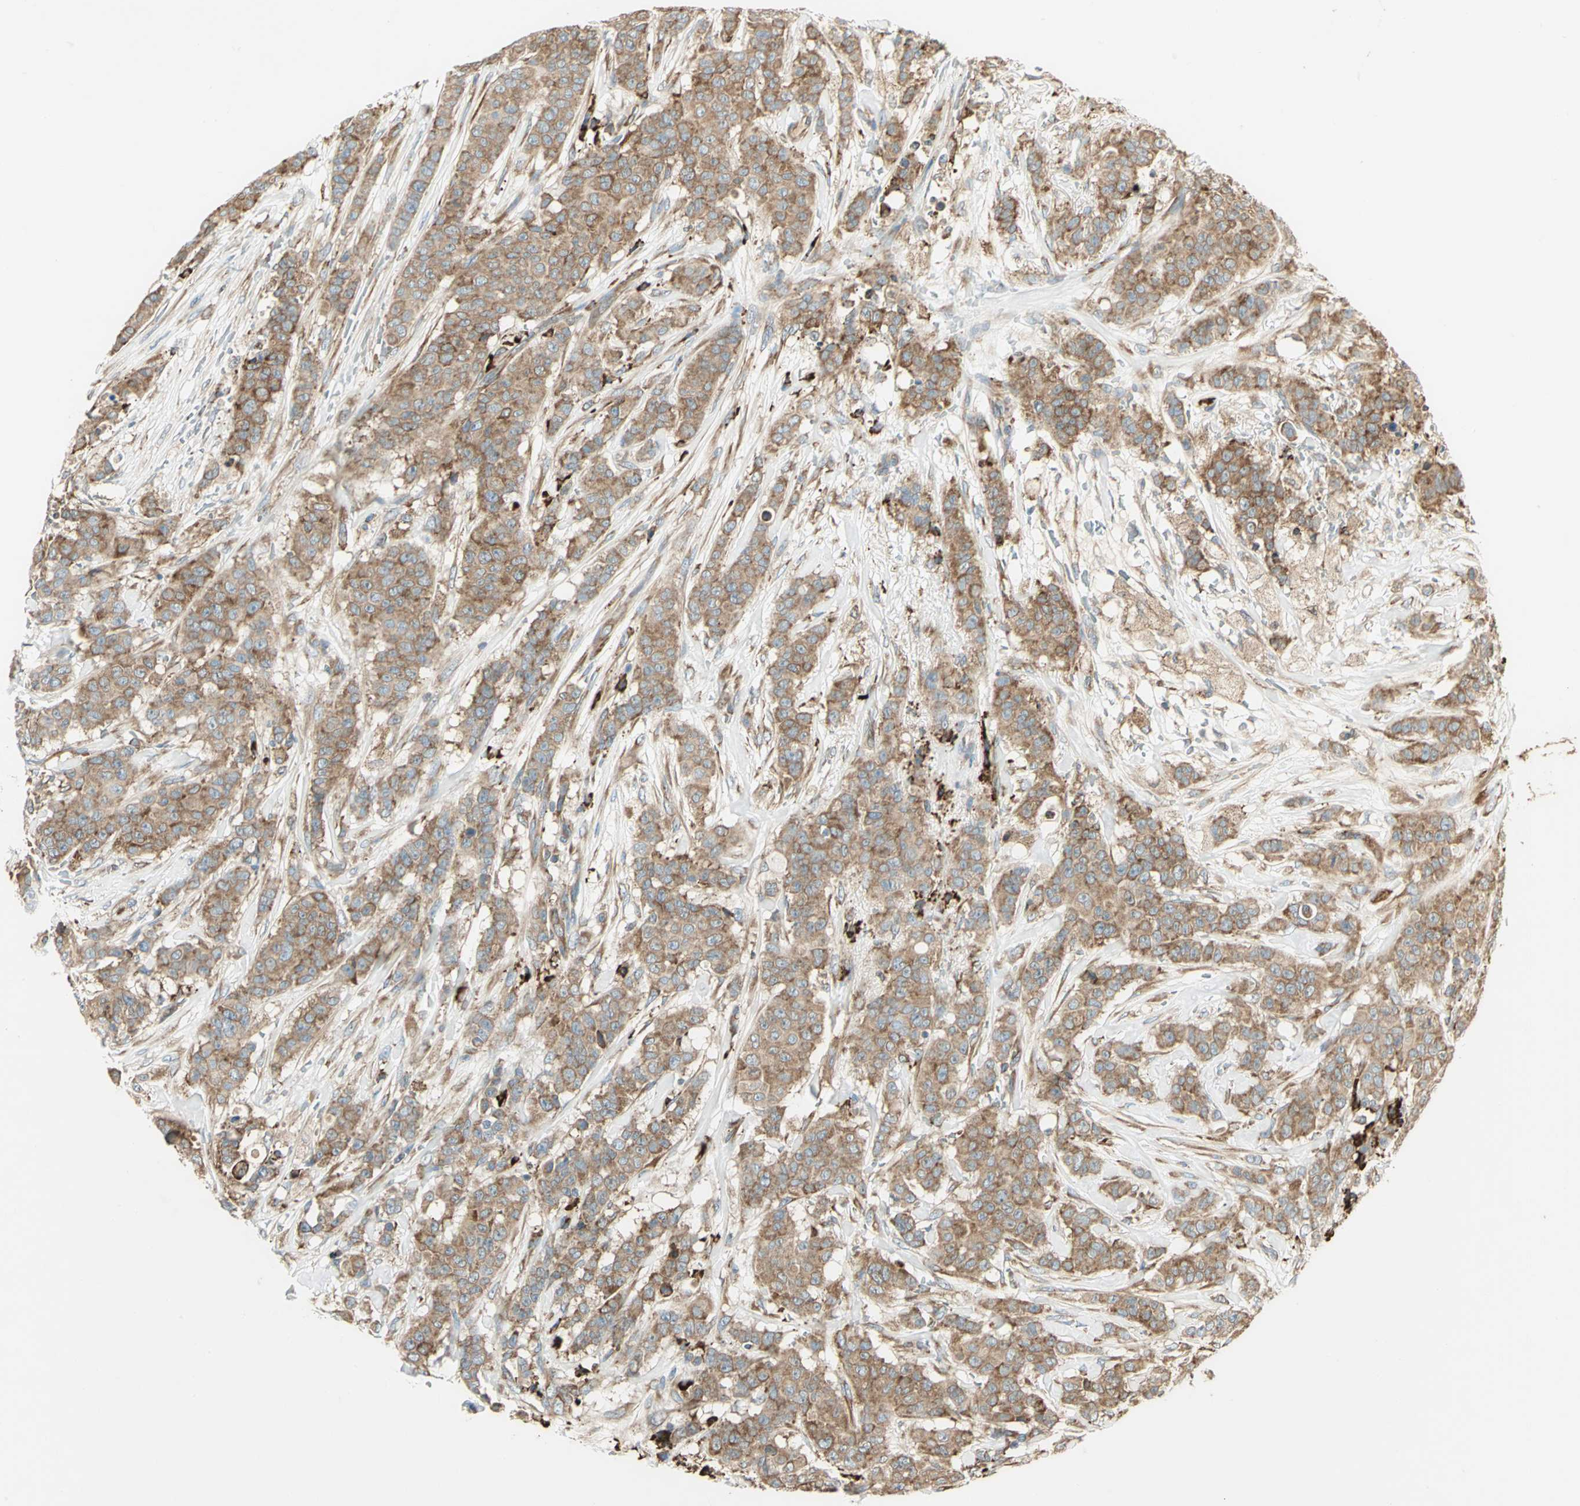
{"staining": {"intensity": "moderate", "quantity": ">75%", "location": "cytoplasmic/membranous"}, "tissue": "breast cancer", "cell_type": "Tumor cells", "image_type": "cancer", "snomed": [{"axis": "morphology", "description": "Duct carcinoma"}, {"axis": "topography", "description": "Breast"}], "caption": "Immunohistochemistry (IHC) staining of infiltrating ductal carcinoma (breast), which reveals medium levels of moderate cytoplasmic/membranous staining in approximately >75% of tumor cells indicating moderate cytoplasmic/membranous protein expression. The staining was performed using DAB (3,3'-diaminobenzidine) (brown) for protein detection and nuclei were counterstained in hematoxylin (blue).", "gene": "PDIA4", "patient": {"sex": "female", "age": 40}}